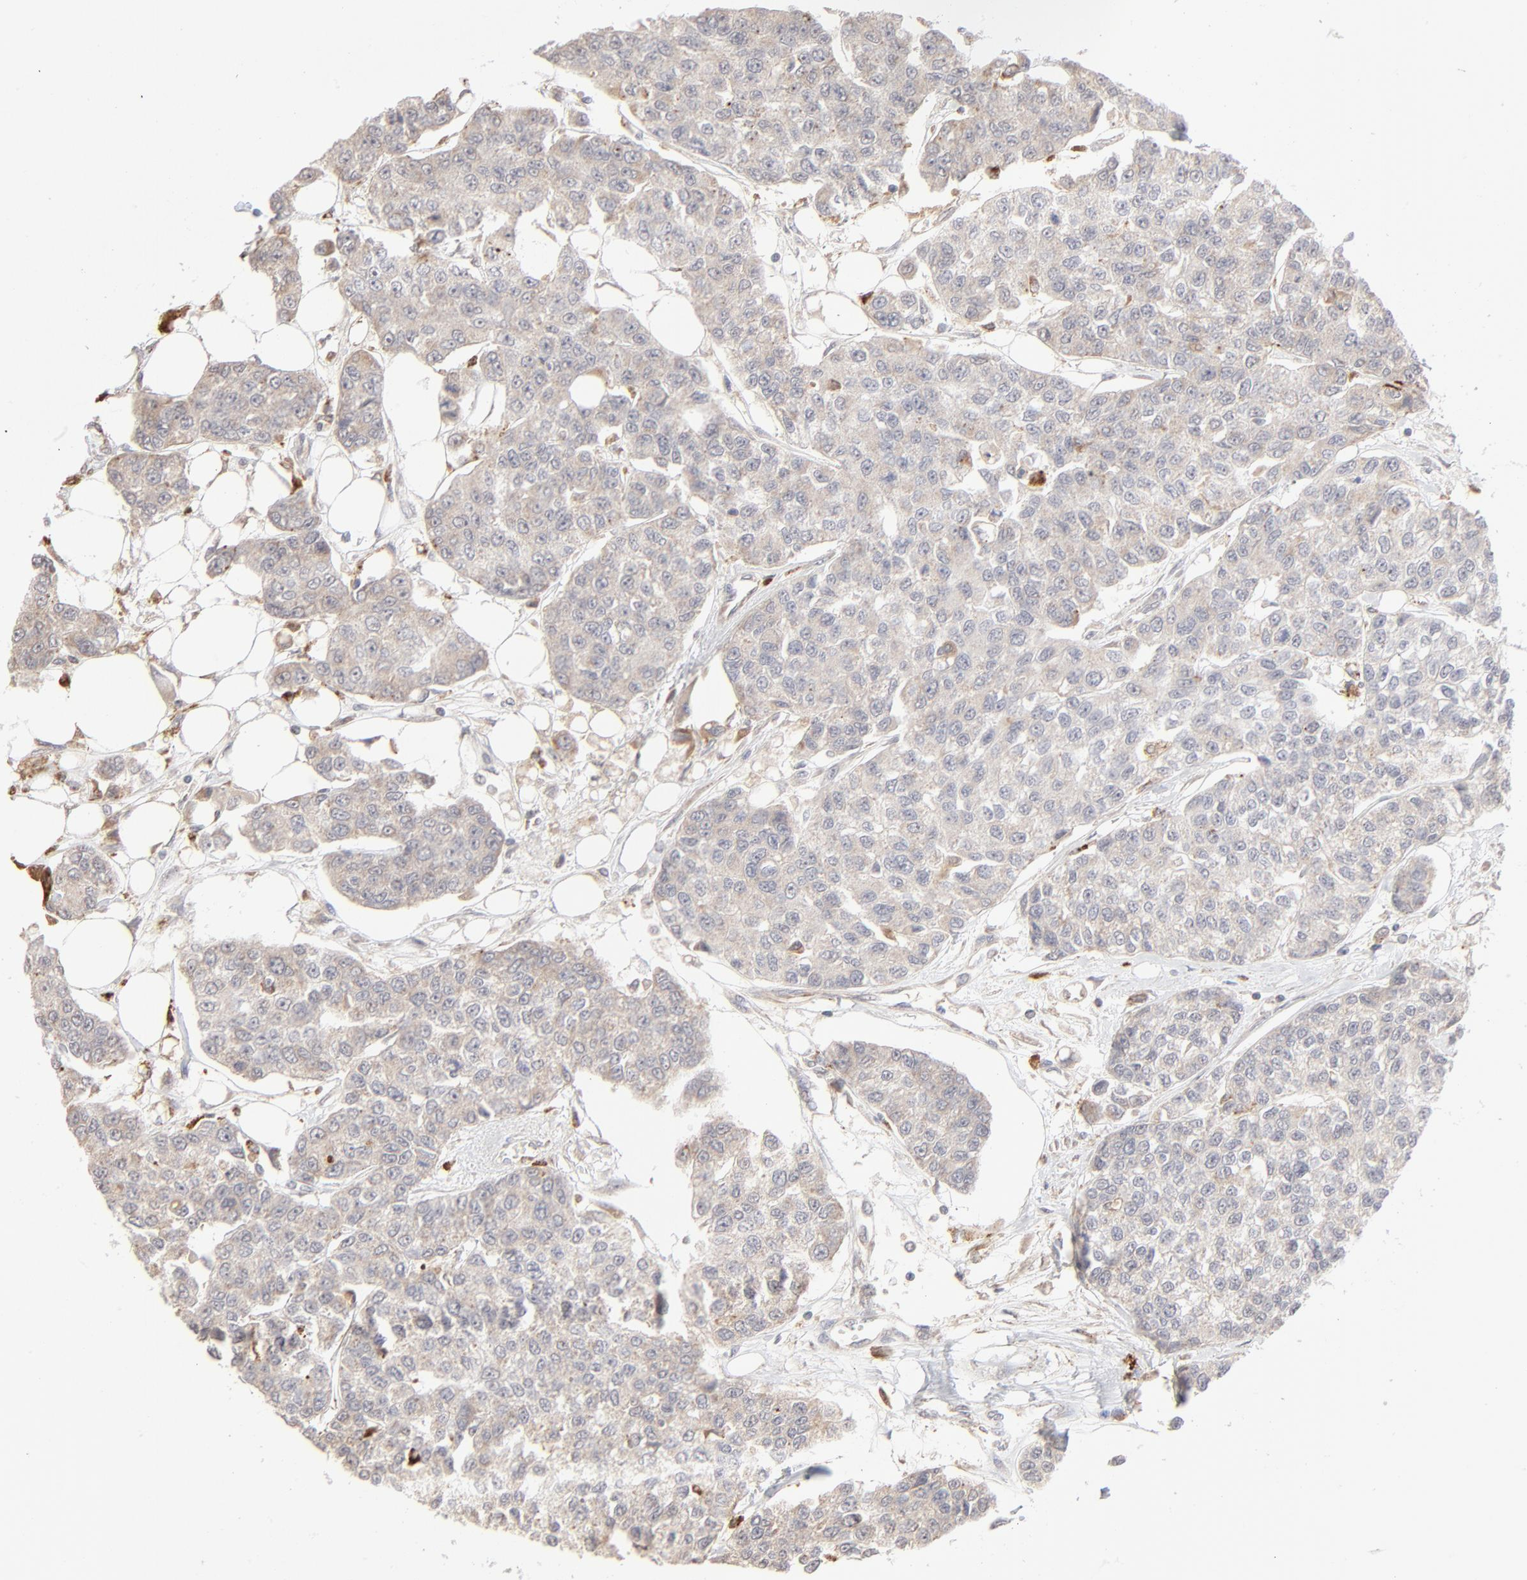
{"staining": {"intensity": "weak", "quantity": "25%-75%", "location": "cytoplasmic/membranous"}, "tissue": "breast cancer", "cell_type": "Tumor cells", "image_type": "cancer", "snomed": [{"axis": "morphology", "description": "Duct carcinoma"}, {"axis": "topography", "description": "Breast"}], "caption": "There is low levels of weak cytoplasmic/membranous expression in tumor cells of breast intraductal carcinoma, as demonstrated by immunohistochemical staining (brown color).", "gene": "POMT2", "patient": {"sex": "female", "age": 51}}